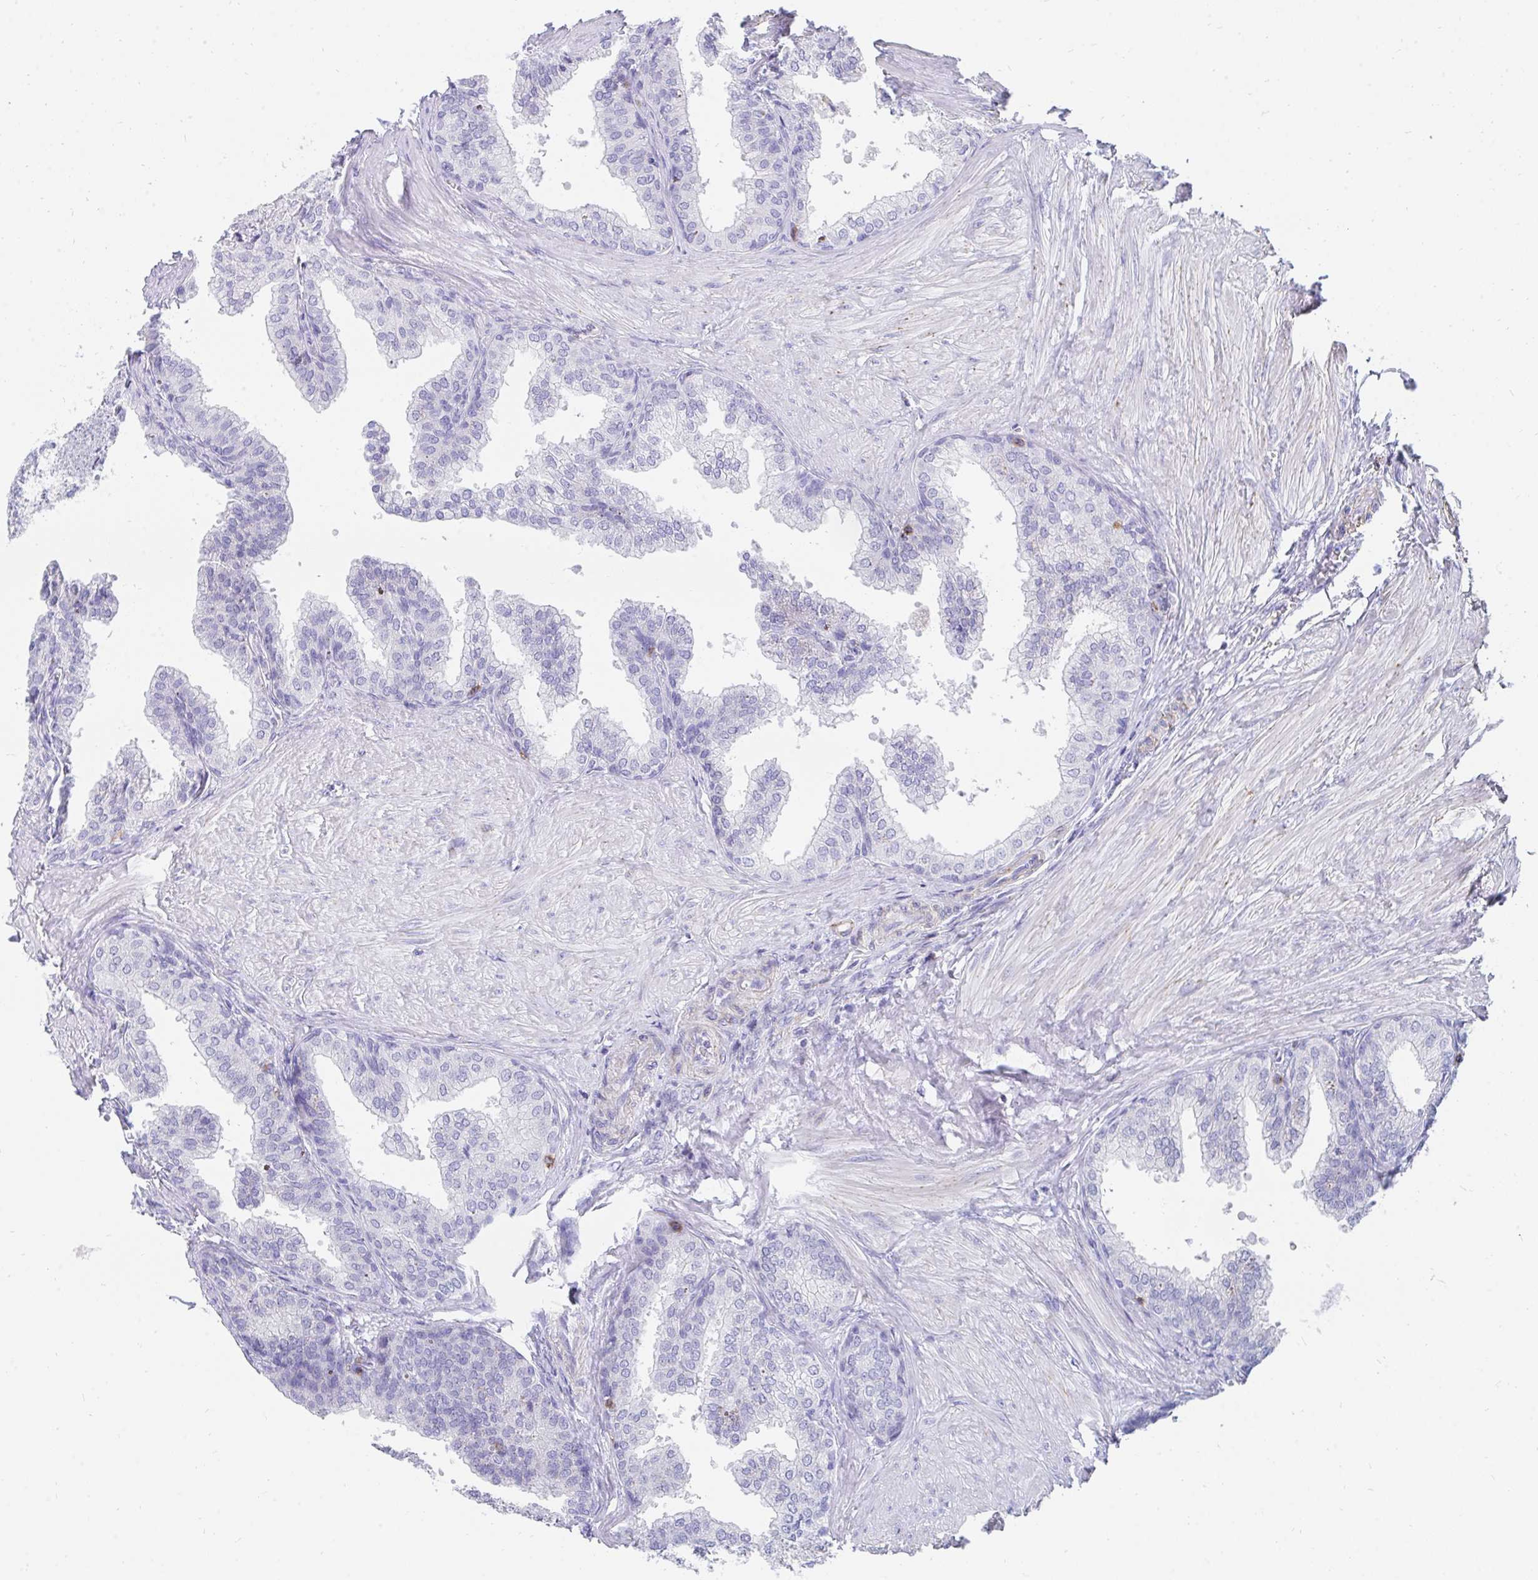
{"staining": {"intensity": "negative", "quantity": "none", "location": "none"}, "tissue": "prostate", "cell_type": "Glandular cells", "image_type": "normal", "snomed": [{"axis": "morphology", "description": "Normal tissue, NOS"}, {"axis": "topography", "description": "Prostate"}, {"axis": "topography", "description": "Peripheral nerve tissue"}], "caption": "High magnification brightfield microscopy of unremarkable prostate stained with DAB (brown) and counterstained with hematoxylin (blue): glandular cells show no significant expression. (Immunohistochemistry, brightfield microscopy, high magnification).", "gene": "CD7", "patient": {"sex": "male", "age": 55}}